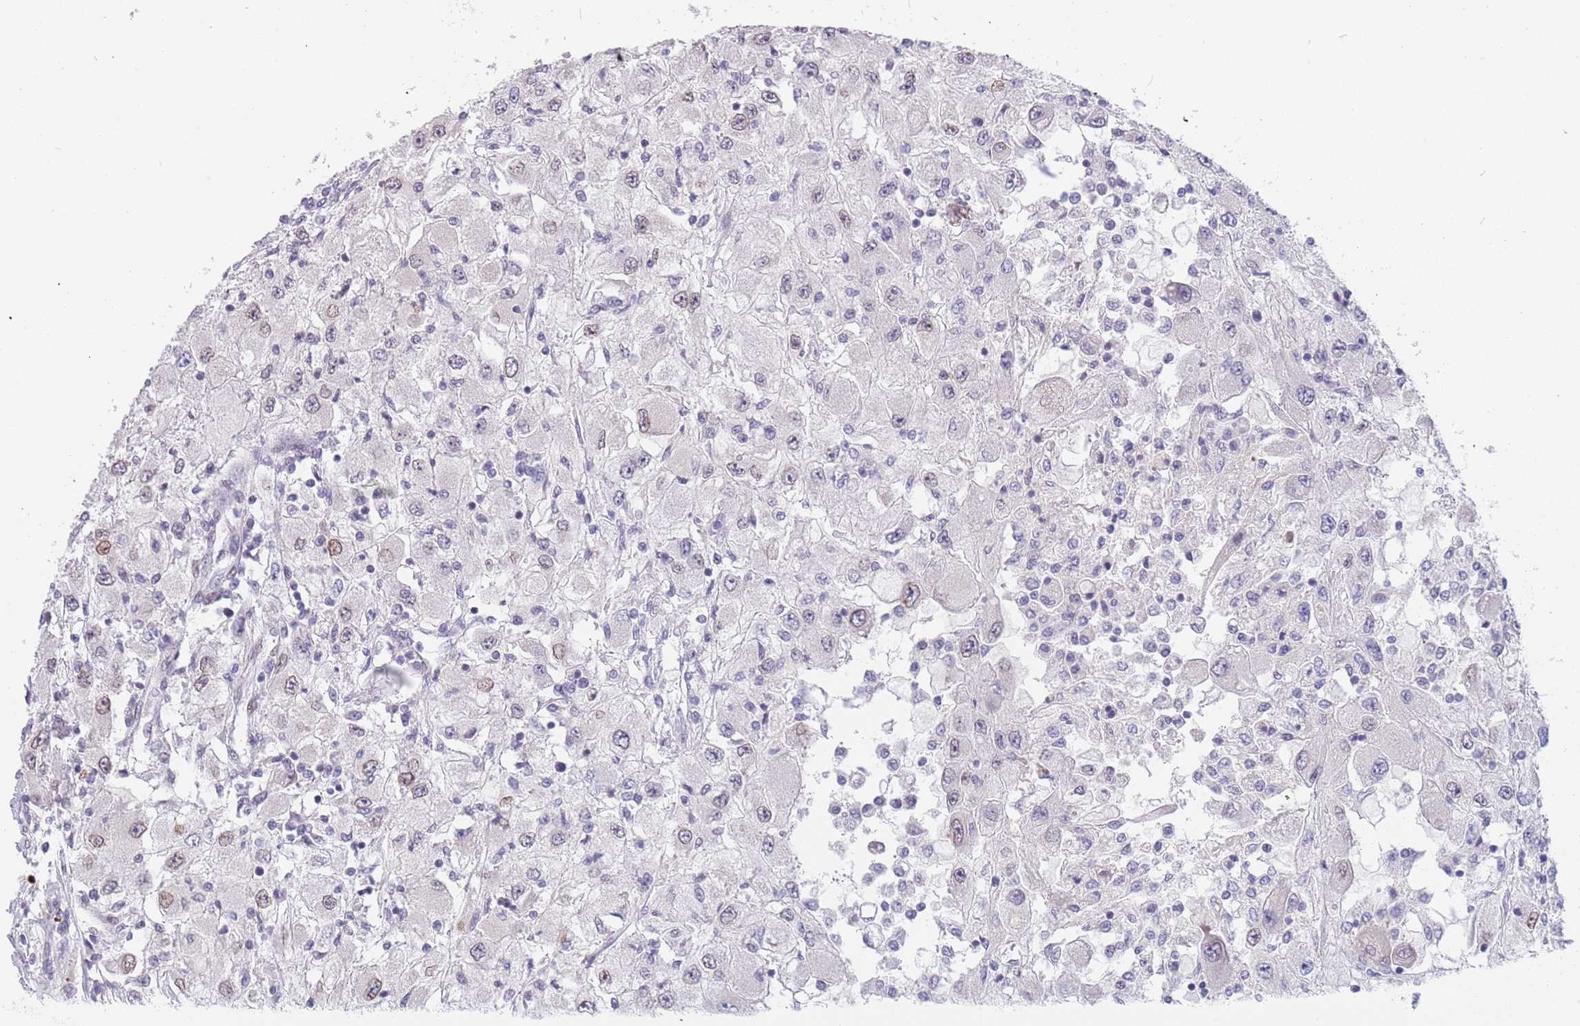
{"staining": {"intensity": "weak", "quantity": "<25%", "location": "cytoplasmic/membranous,nuclear"}, "tissue": "renal cancer", "cell_type": "Tumor cells", "image_type": "cancer", "snomed": [{"axis": "morphology", "description": "Adenocarcinoma, NOS"}, {"axis": "topography", "description": "Kidney"}], "caption": "Adenocarcinoma (renal) was stained to show a protein in brown. There is no significant staining in tumor cells. (DAB (3,3'-diaminobenzidine) immunohistochemistry (IHC) visualized using brightfield microscopy, high magnification).", "gene": "KLHDC2", "patient": {"sex": "female", "age": 67}}